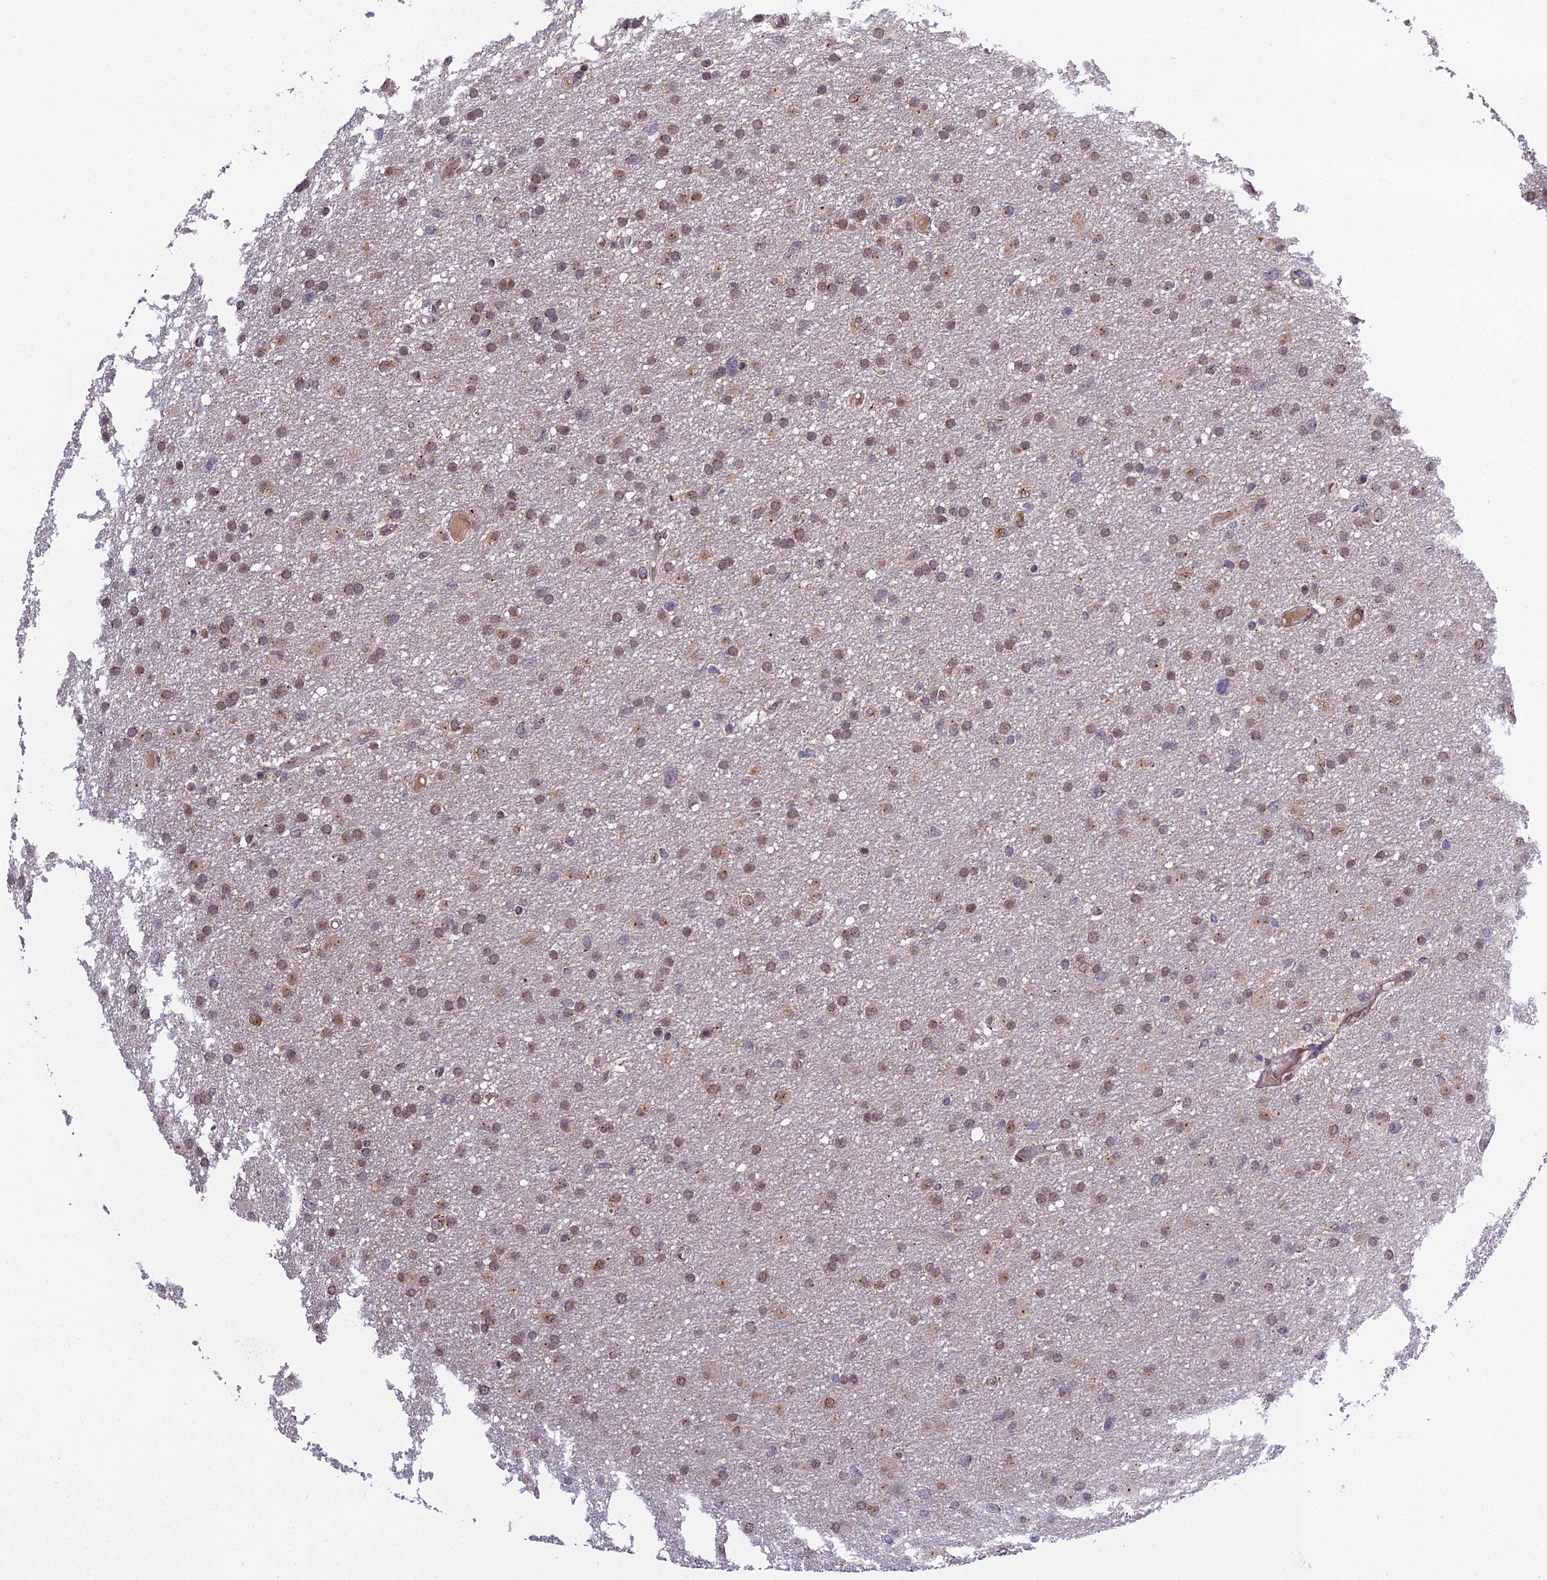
{"staining": {"intensity": "moderate", "quantity": ">75%", "location": "nuclear"}, "tissue": "glioma", "cell_type": "Tumor cells", "image_type": "cancer", "snomed": [{"axis": "morphology", "description": "Glioma, malignant, High grade"}, {"axis": "topography", "description": "Cerebral cortex"}], "caption": "Immunohistochemistry (IHC) of human glioma displays medium levels of moderate nuclear staining in approximately >75% of tumor cells. The protein is shown in brown color, while the nuclei are stained blue.", "gene": "ARL2", "patient": {"sex": "female", "age": 36}}